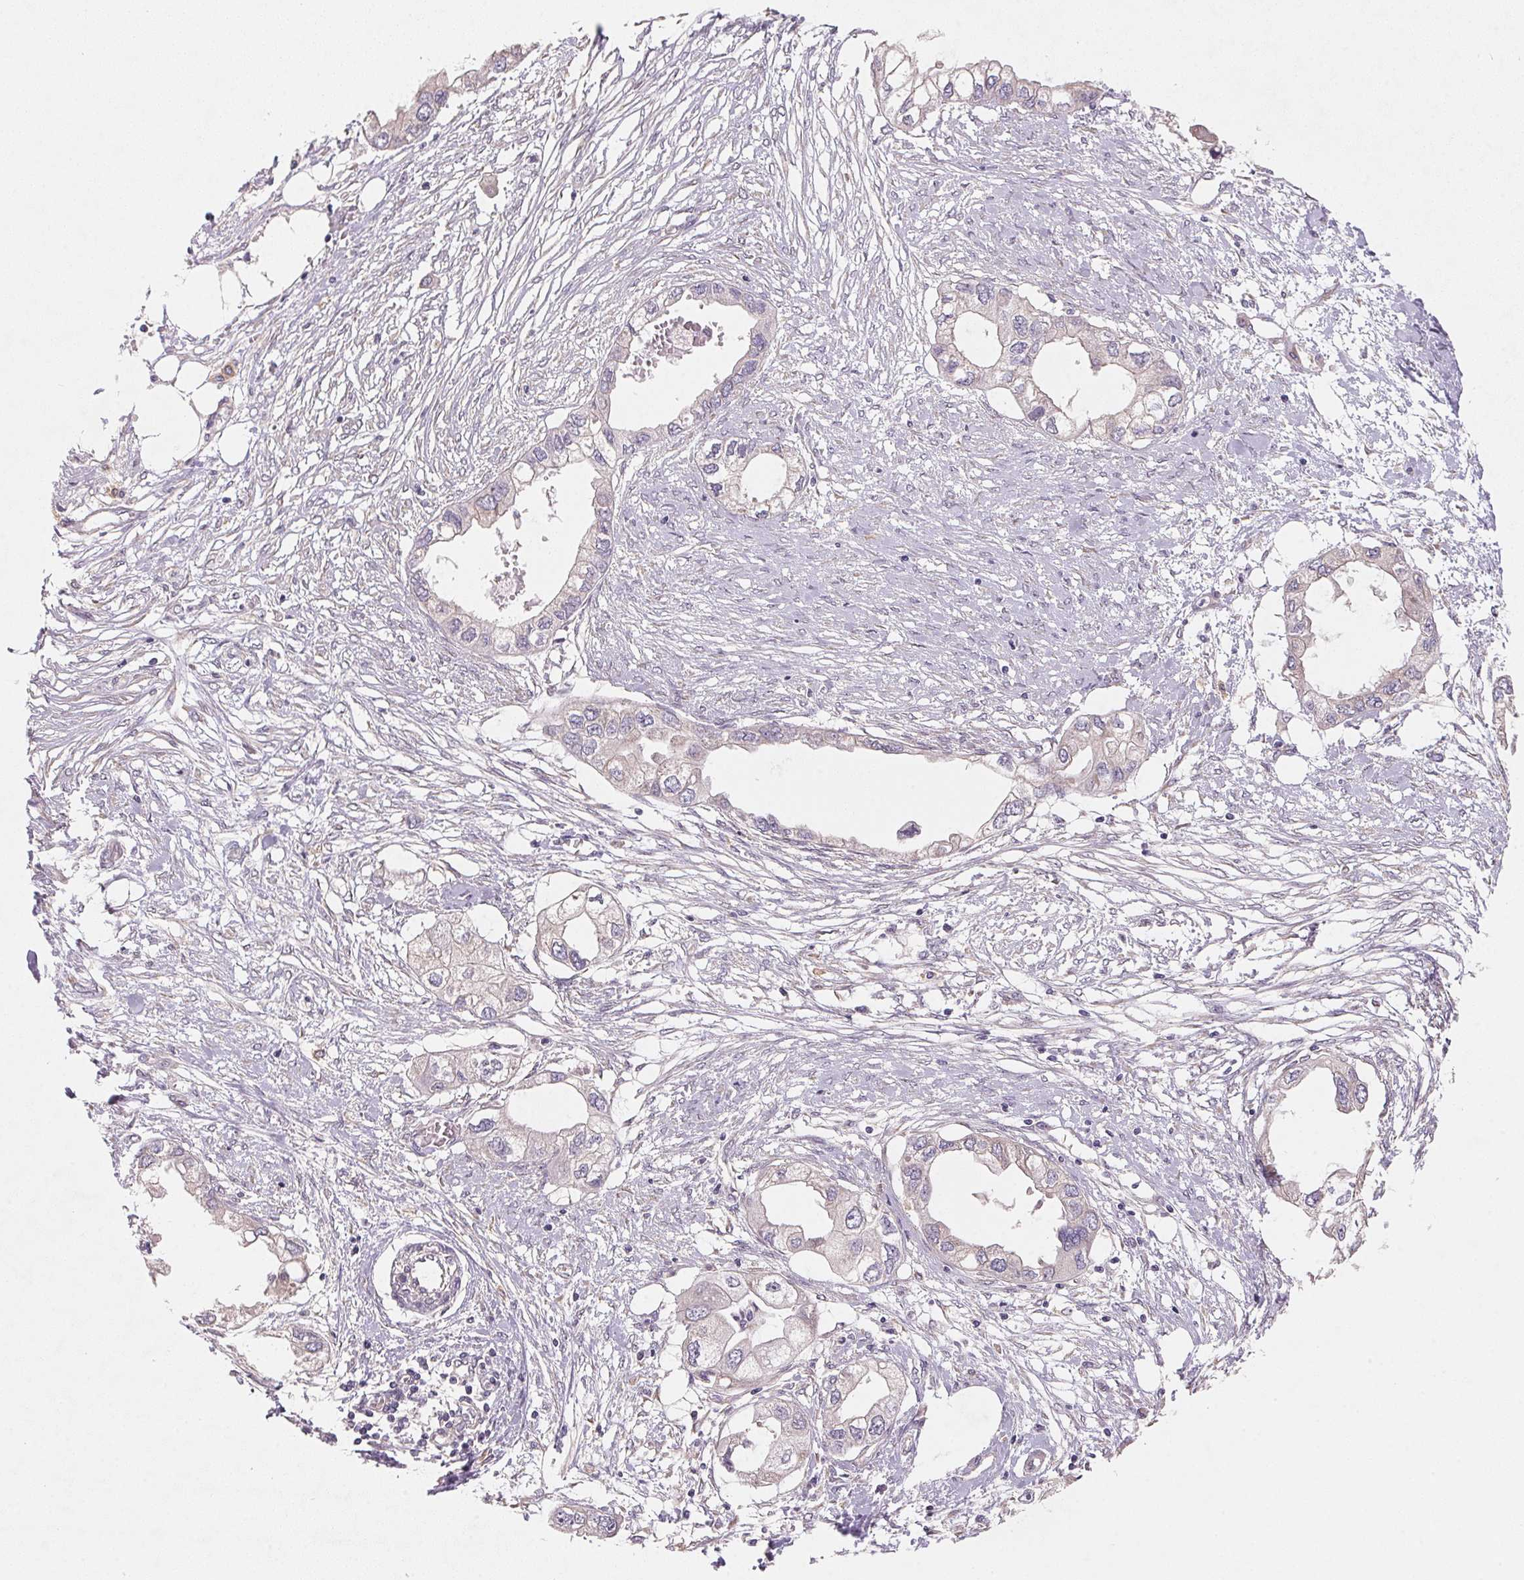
{"staining": {"intensity": "negative", "quantity": "none", "location": "none"}, "tissue": "endometrial cancer", "cell_type": "Tumor cells", "image_type": "cancer", "snomed": [{"axis": "morphology", "description": "Adenocarcinoma, NOS"}, {"axis": "morphology", "description": "Adenocarcinoma, metastatic, NOS"}, {"axis": "topography", "description": "Adipose tissue"}, {"axis": "topography", "description": "Endometrium"}], "caption": "Image shows no significant protein staining in tumor cells of endometrial cancer (adenocarcinoma).", "gene": "EI24", "patient": {"sex": "female", "age": 67}}